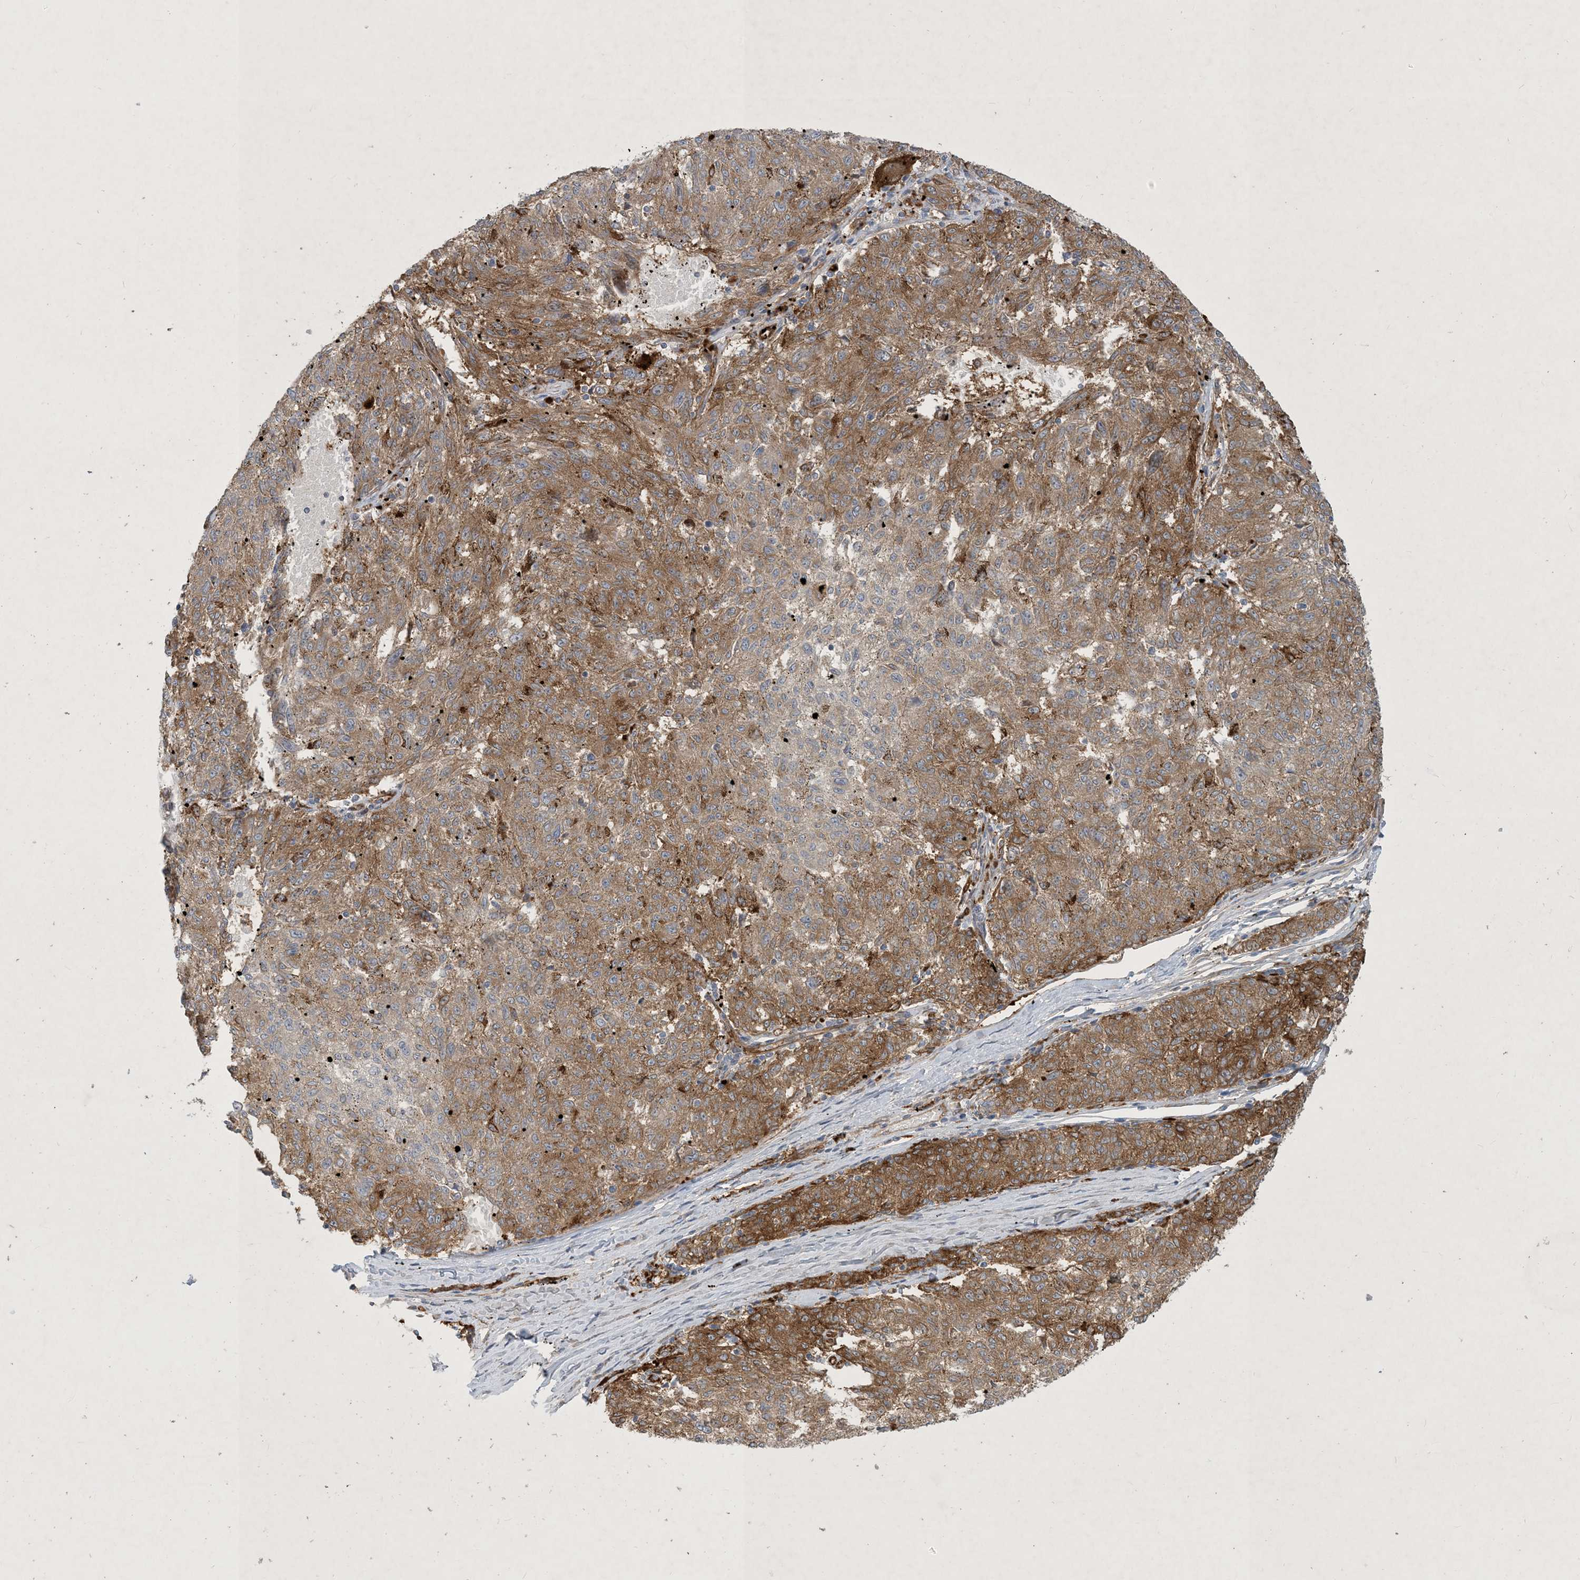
{"staining": {"intensity": "moderate", "quantity": ">75%", "location": "cytoplasmic/membranous"}, "tissue": "melanoma", "cell_type": "Tumor cells", "image_type": "cancer", "snomed": [{"axis": "morphology", "description": "Malignant melanoma, NOS"}, {"axis": "topography", "description": "Skin"}], "caption": "Protein analysis of melanoma tissue shows moderate cytoplasmic/membranous expression in about >75% of tumor cells.", "gene": "CDS1", "patient": {"sex": "female", "age": 72}}